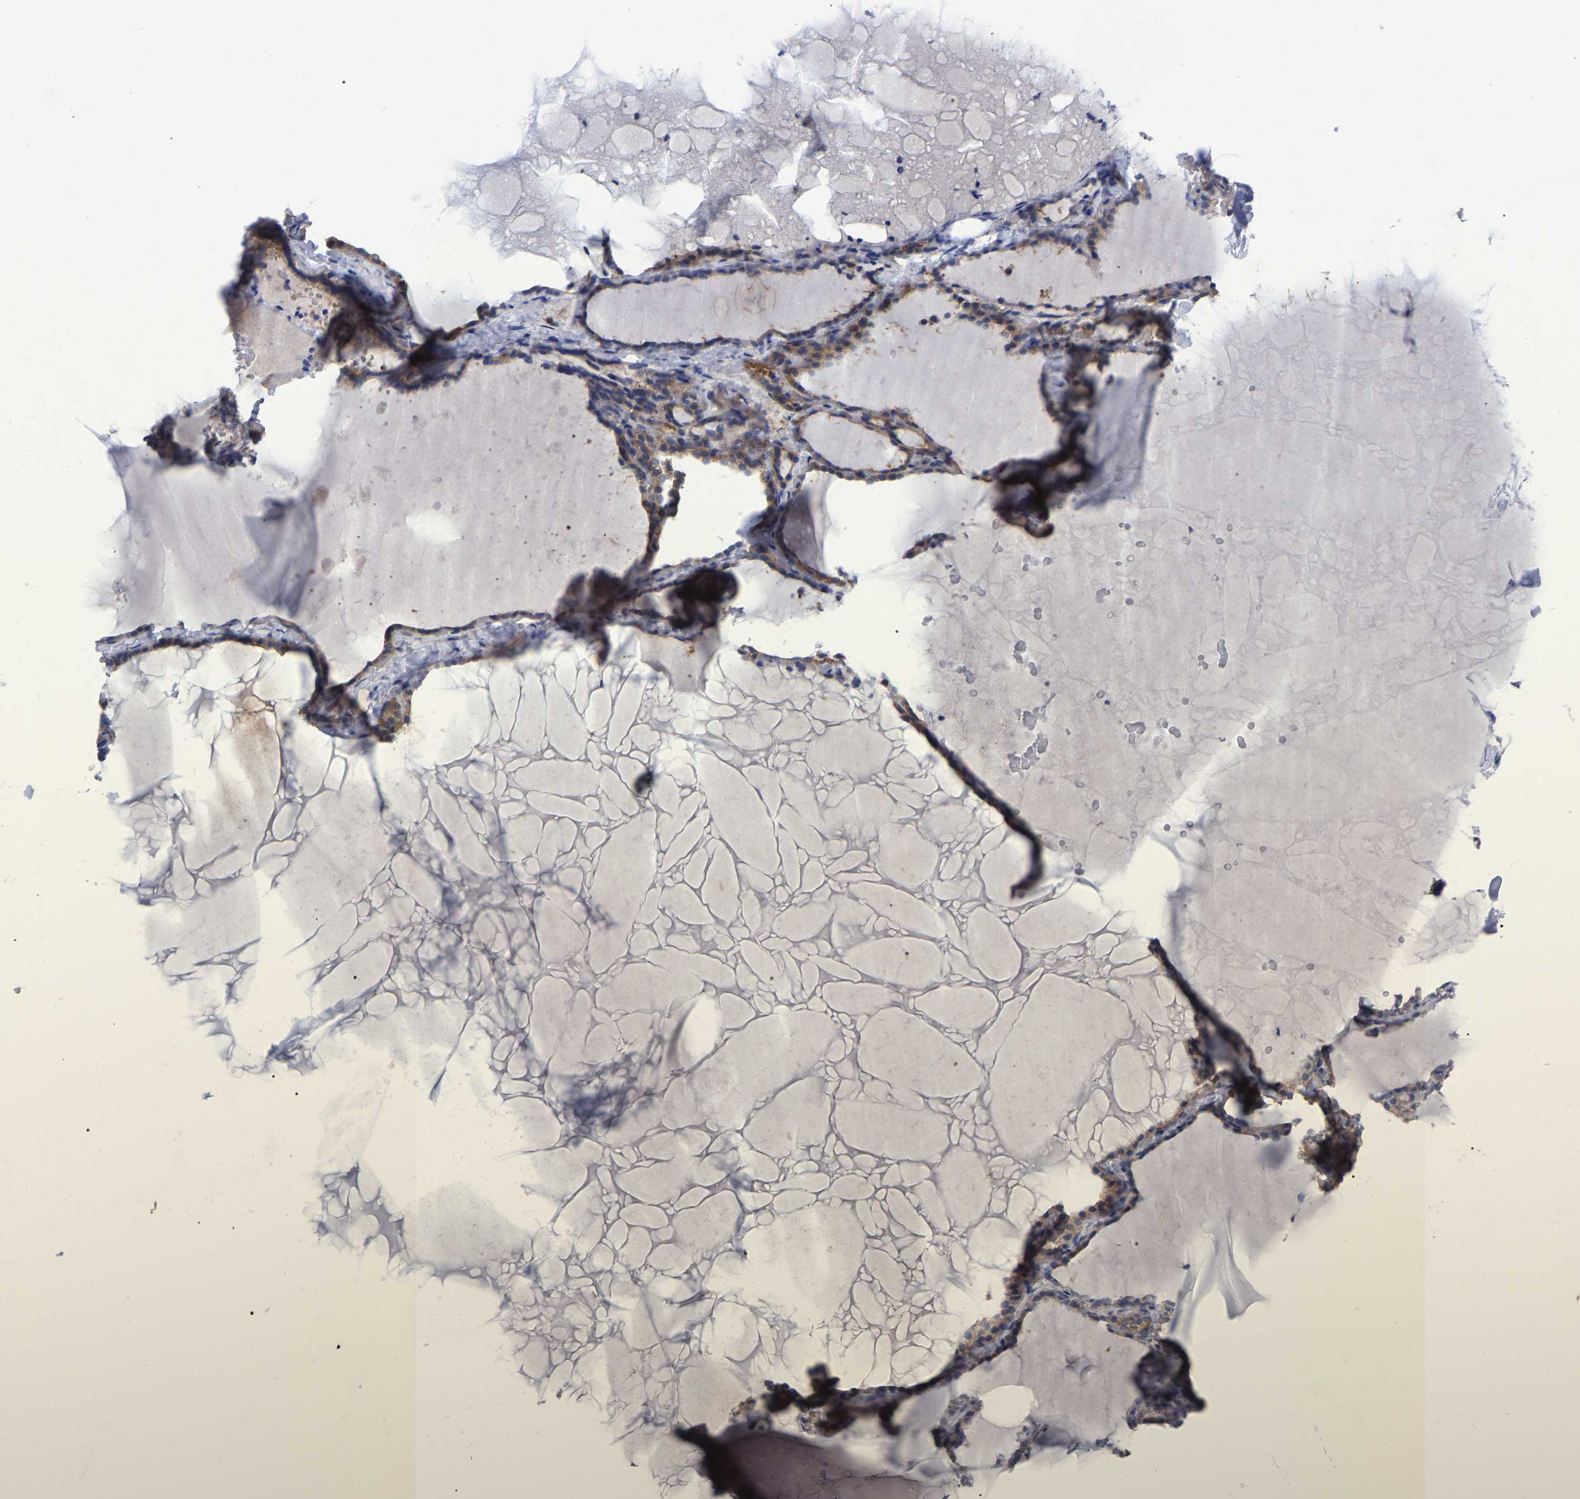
{"staining": {"intensity": "weak", "quantity": "<25%", "location": "cytoplasmic/membranous"}, "tissue": "thyroid gland", "cell_type": "Glandular cells", "image_type": "normal", "snomed": [{"axis": "morphology", "description": "Normal tissue, NOS"}, {"axis": "topography", "description": "Thyroid gland"}], "caption": "Immunohistochemistry (IHC) histopathology image of normal thyroid gland: human thyroid gland stained with DAB (3,3'-diaminobenzidine) exhibits no significant protein positivity in glandular cells. (DAB (3,3'-diaminobenzidine) immunohistochemistry (IHC) with hematoxylin counter stain).", "gene": "TCP1", "patient": {"sex": "female", "age": 28}}